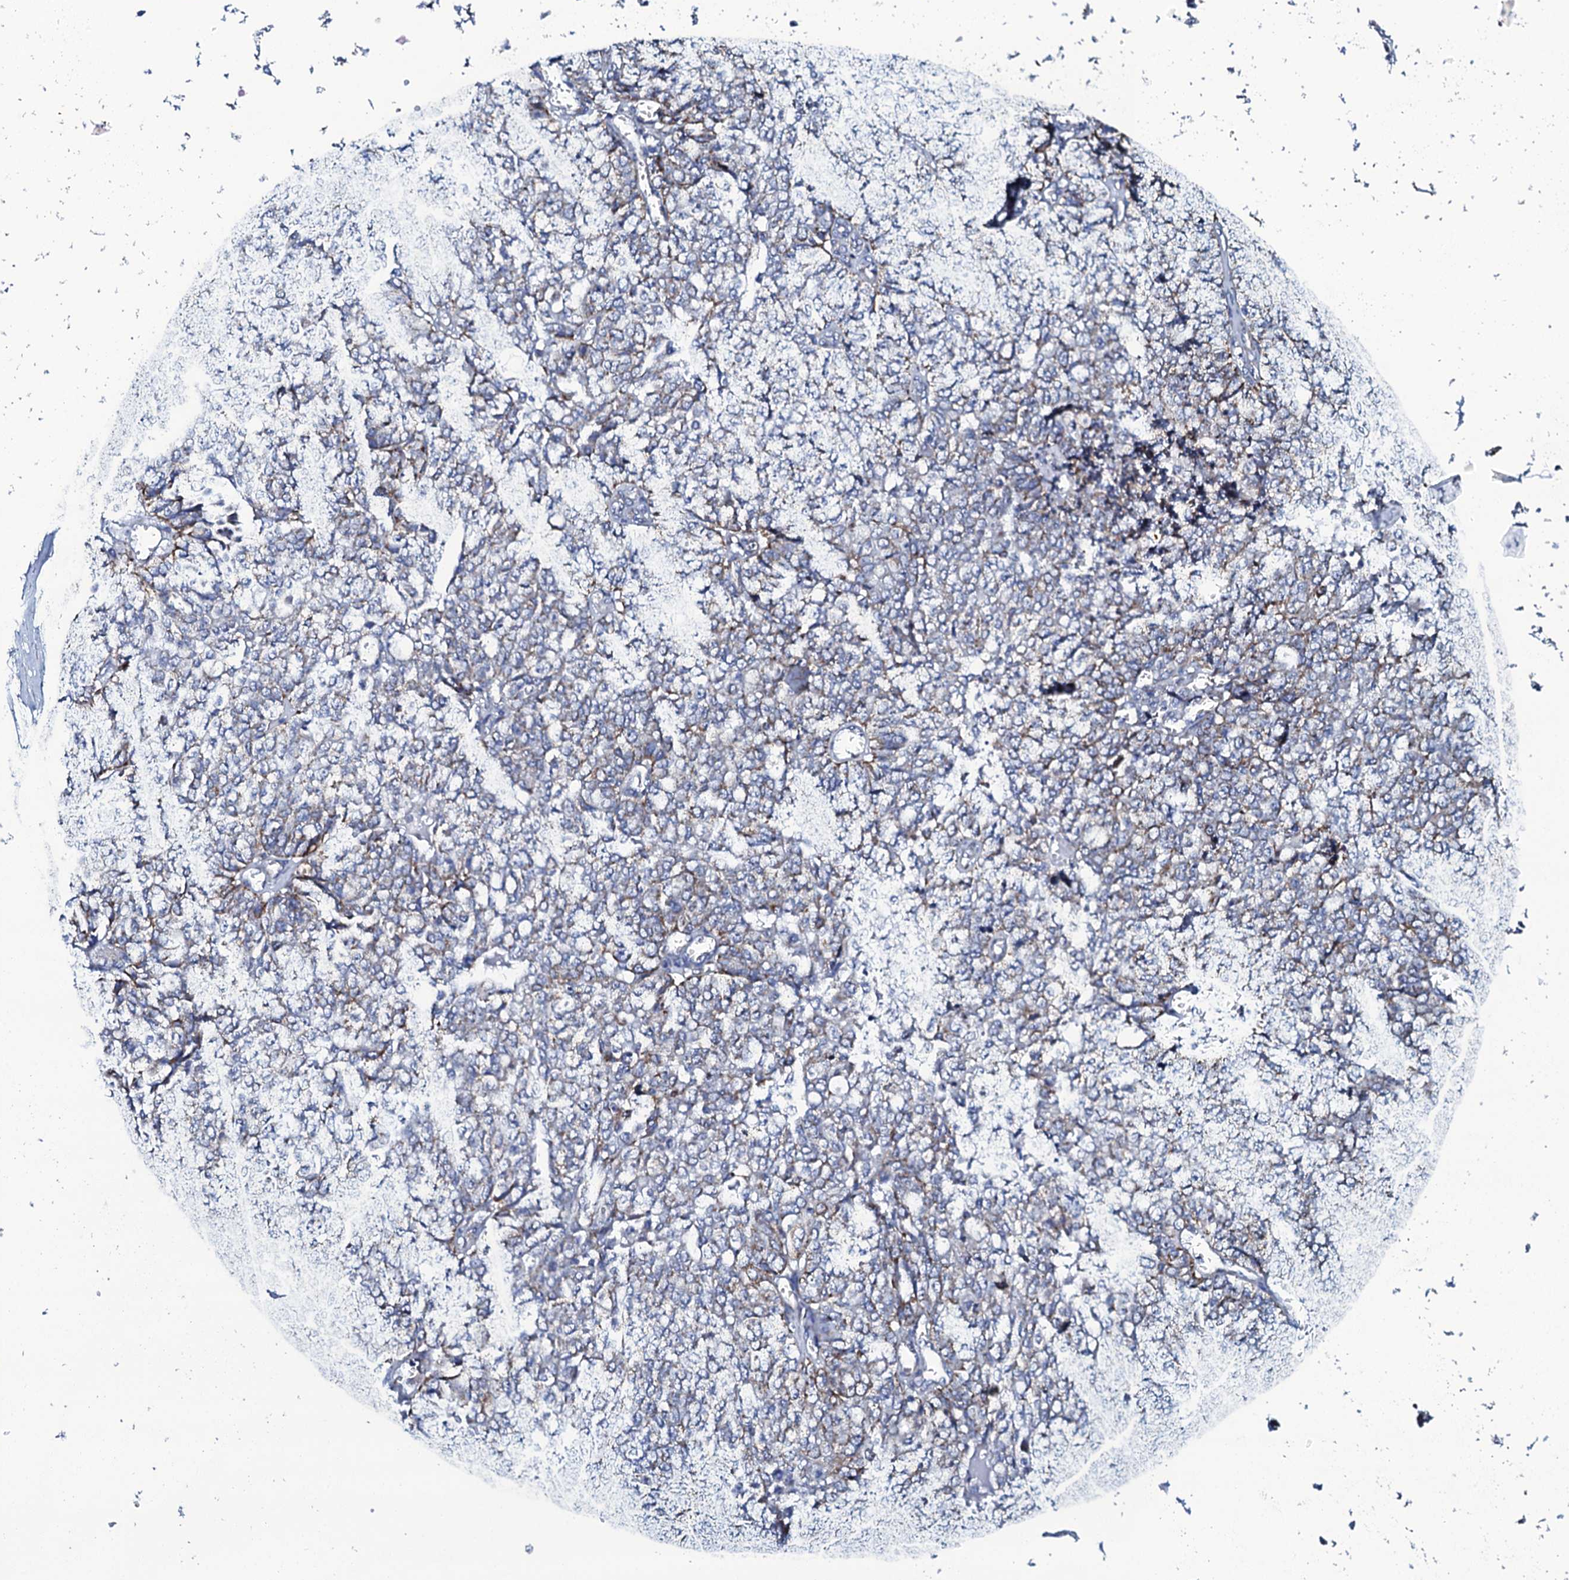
{"staining": {"intensity": "negative", "quantity": "none", "location": "none"}, "tissue": "ovarian cancer", "cell_type": "Tumor cells", "image_type": "cancer", "snomed": [{"axis": "morphology", "description": "Cystadenocarcinoma, serous, NOS"}, {"axis": "topography", "description": "Soft tissue"}, {"axis": "topography", "description": "Ovary"}], "caption": "This image is of ovarian serous cystadenocarcinoma stained with IHC to label a protein in brown with the nuclei are counter-stained blue. There is no staining in tumor cells. (Stains: DAB IHC with hematoxylin counter stain, Microscopy: brightfield microscopy at high magnification).", "gene": "SLC37A4", "patient": {"sex": "female", "age": 57}}